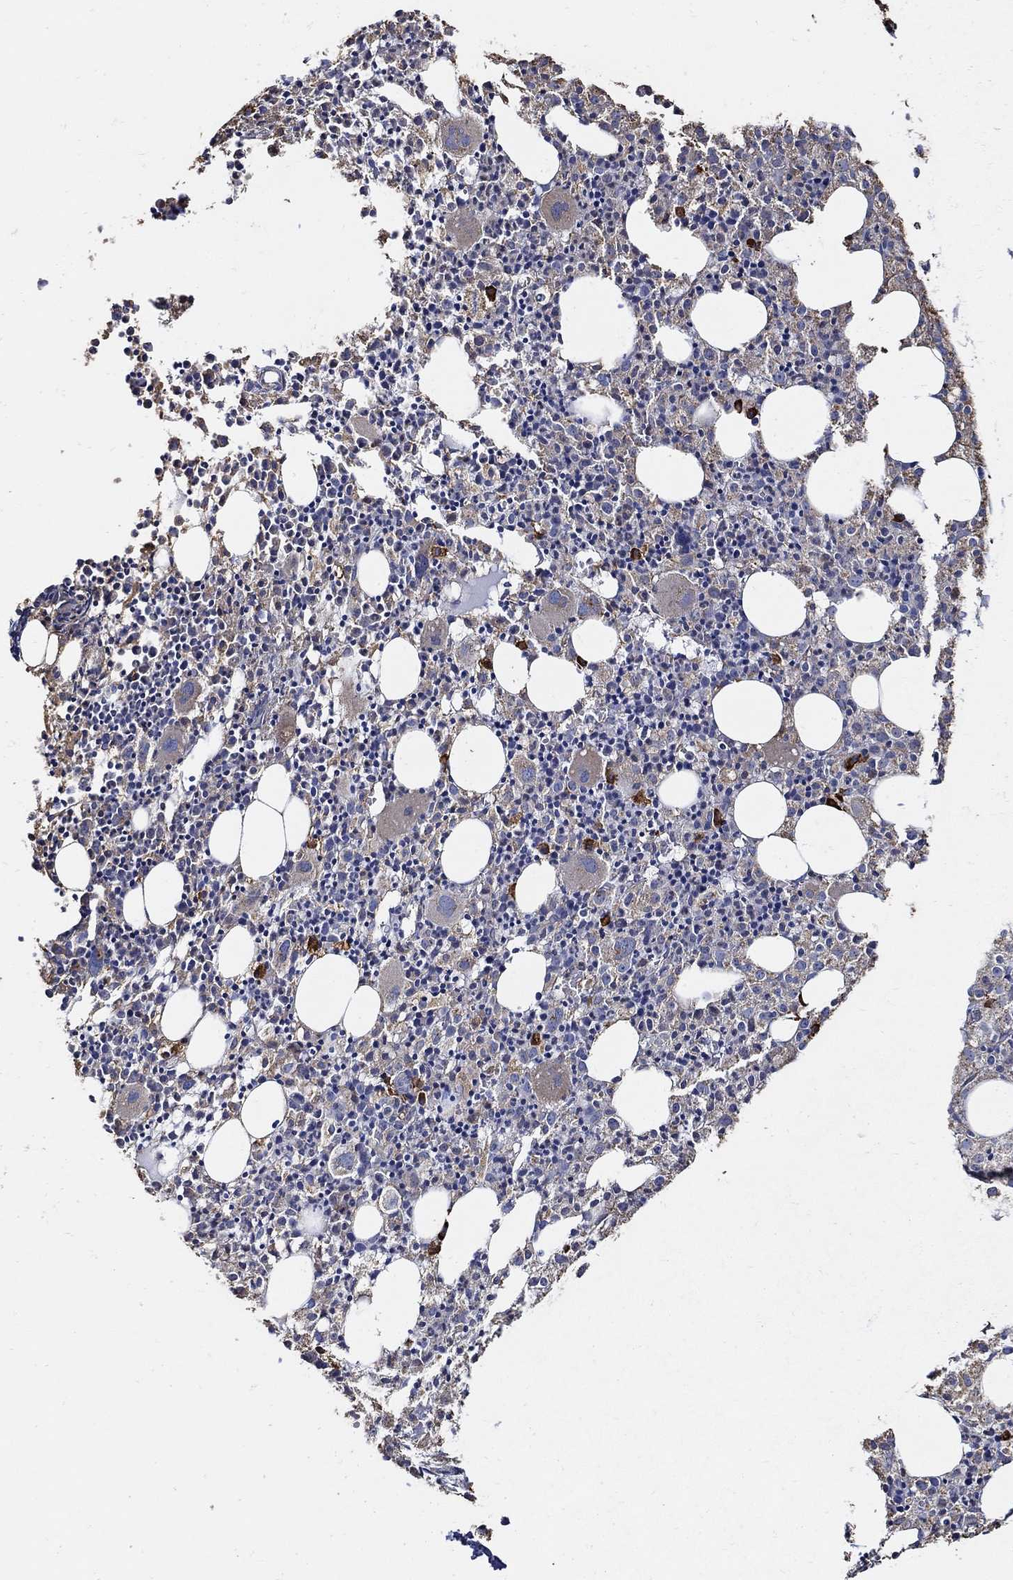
{"staining": {"intensity": "strong", "quantity": "<25%", "location": "cytoplasmic/membranous"}, "tissue": "bone marrow", "cell_type": "Hematopoietic cells", "image_type": "normal", "snomed": [{"axis": "morphology", "description": "Normal tissue, NOS"}, {"axis": "morphology", "description": "Inflammation, NOS"}, {"axis": "topography", "description": "Bone marrow"}], "caption": "This is a micrograph of IHC staining of unremarkable bone marrow, which shows strong positivity in the cytoplasmic/membranous of hematopoietic cells.", "gene": "EMILIN3", "patient": {"sex": "male", "age": 3}}